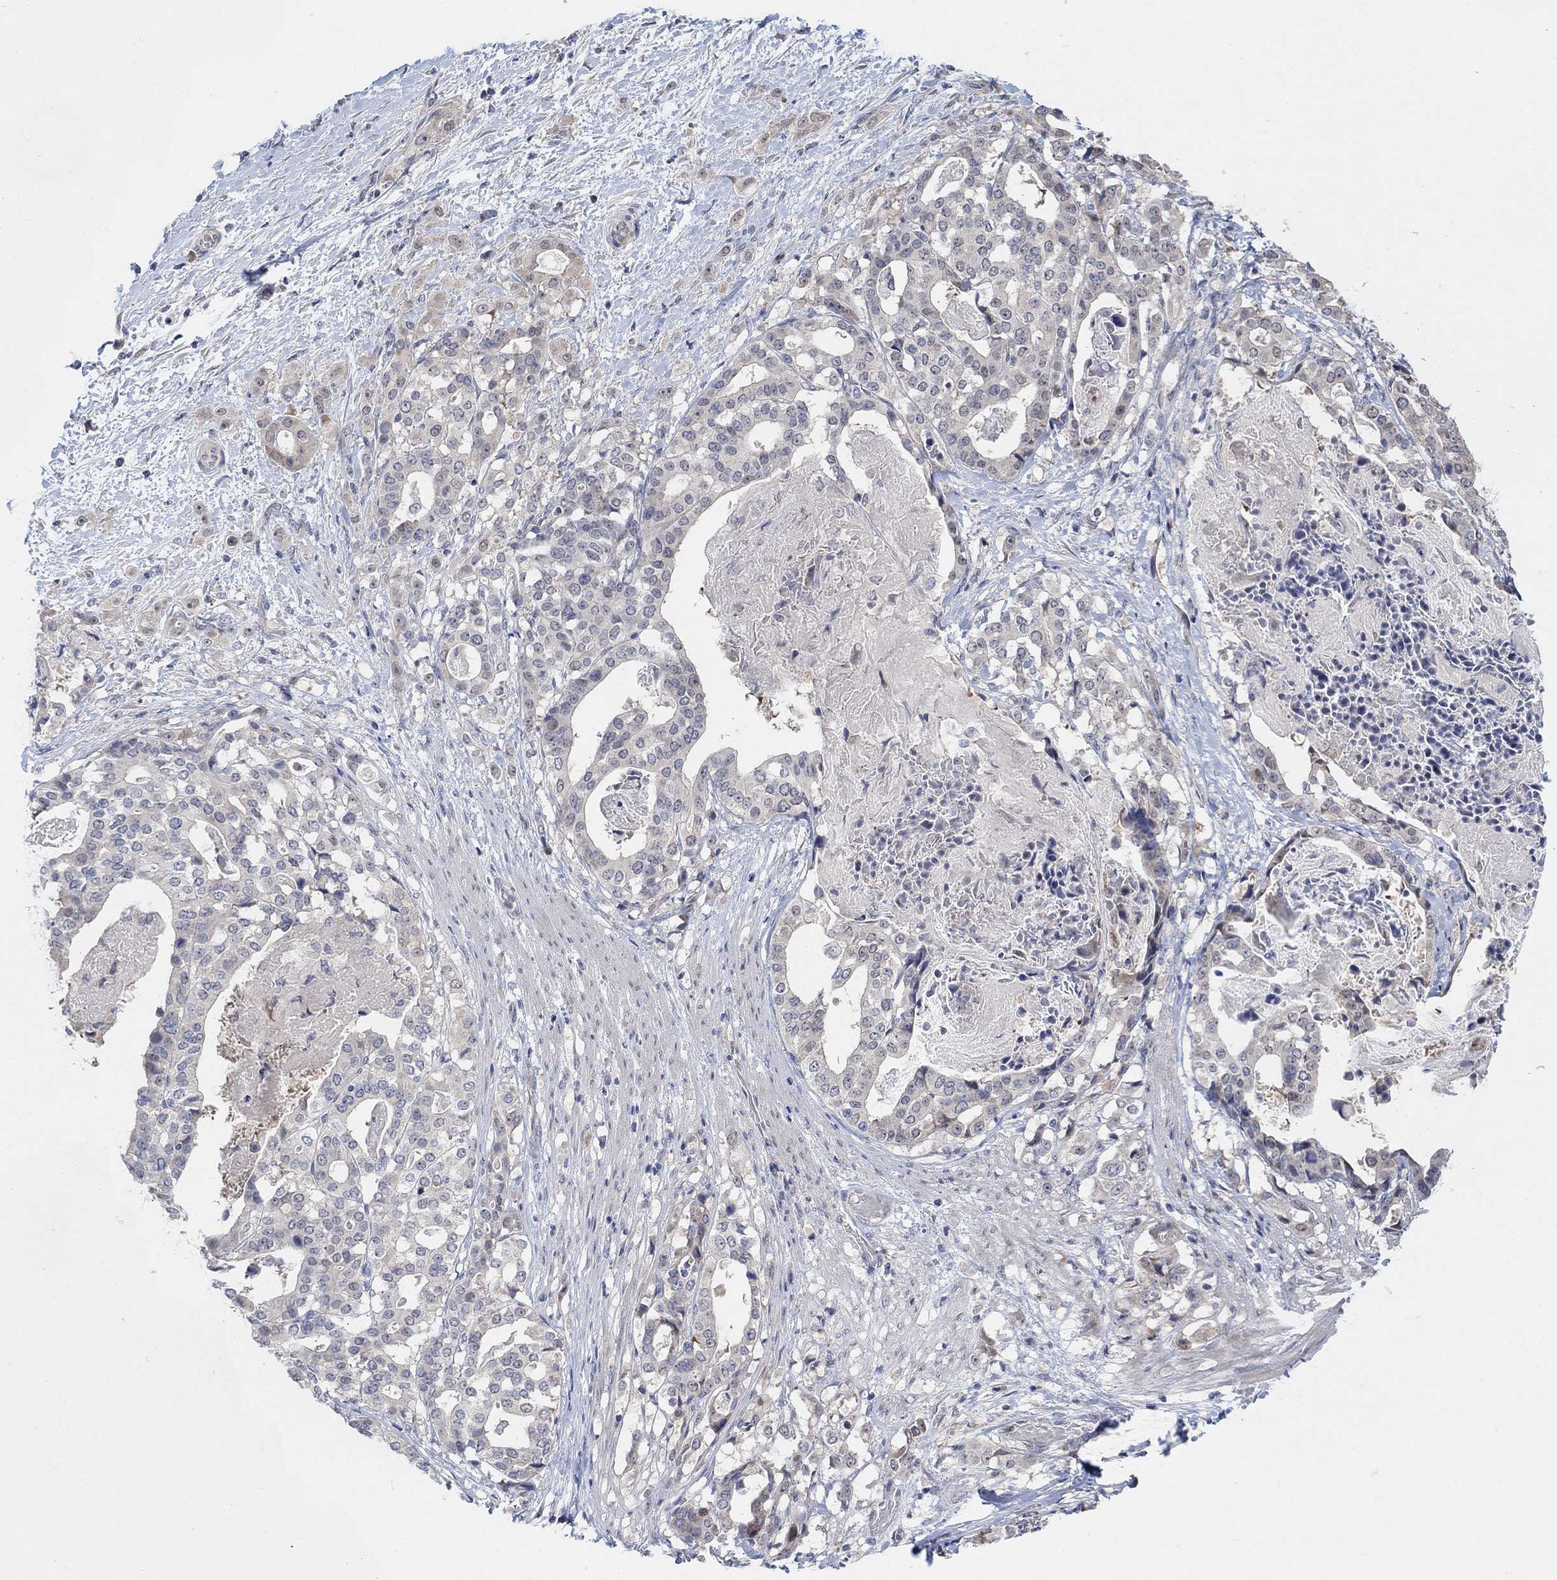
{"staining": {"intensity": "negative", "quantity": "none", "location": "none"}, "tissue": "stomach cancer", "cell_type": "Tumor cells", "image_type": "cancer", "snomed": [{"axis": "morphology", "description": "Adenocarcinoma, NOS"}, {"axis": "topography", "description": "Stomach"}], "caption": "This is an immunohistochemistry (IHC) histopathology image of human stomach cancer. There is no positivity in tumor cells.", "gene": "CNTF", "patient": {"sex": "male", "age": 48}}